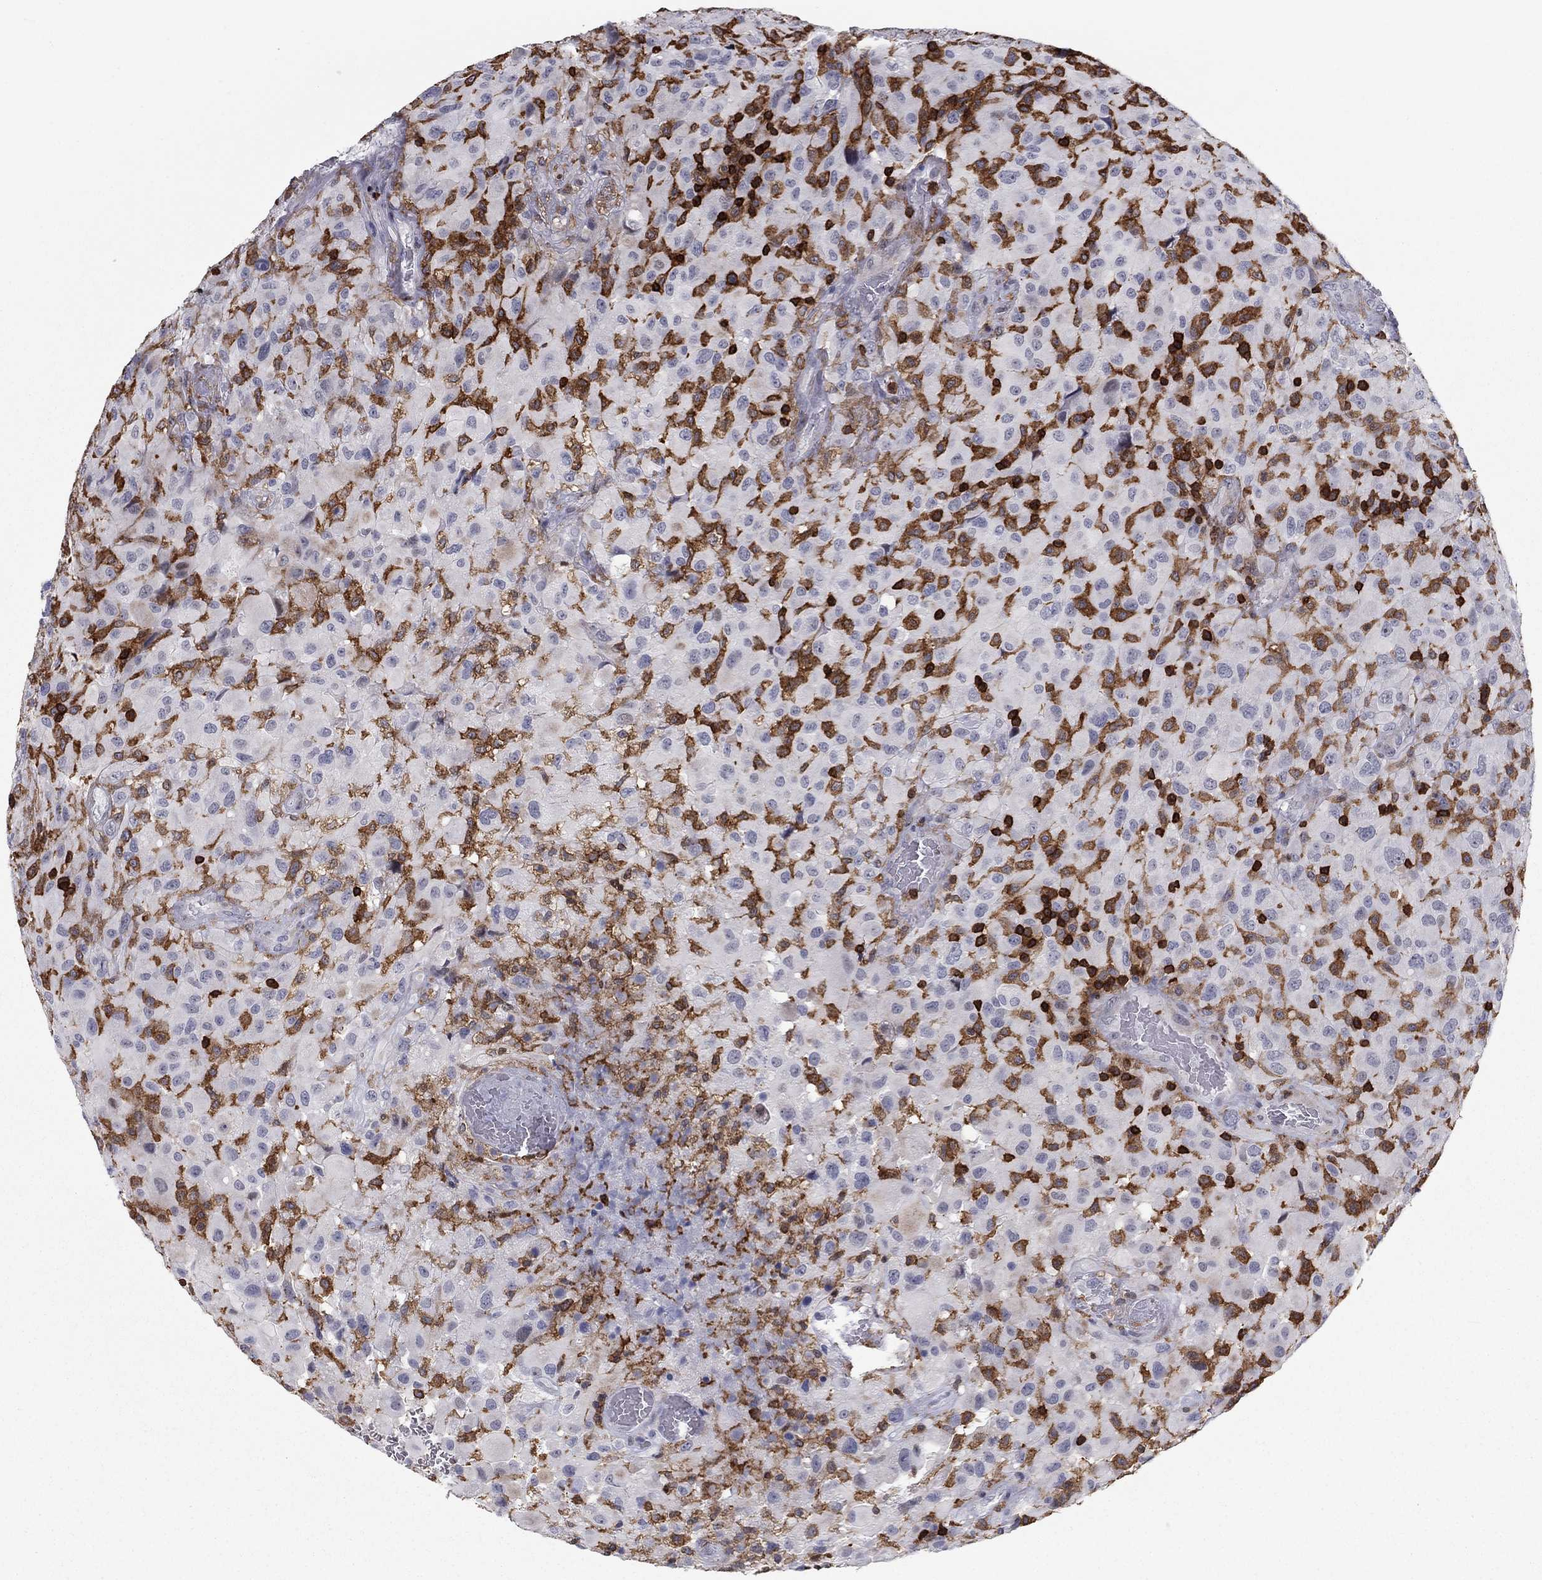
{"staining": {"intensity": "negative", "quantity": "none", "location": "none"}, "tissue": "glioma", "cell_type": "Tumor cells", "image_type": "cancer", "snomed": [{"axis": "morphology", "description": "Glioma, malignant, High grade"}, {"axis": "topography", "description": "Cerebral cortex"}], "caption": "Immunohistochemical staining of malignant high-grade glioma shows no significant positivity in tumor cells.", "gene": "ARHGAP27", "patient": {"sex": "male", "age": 35}}